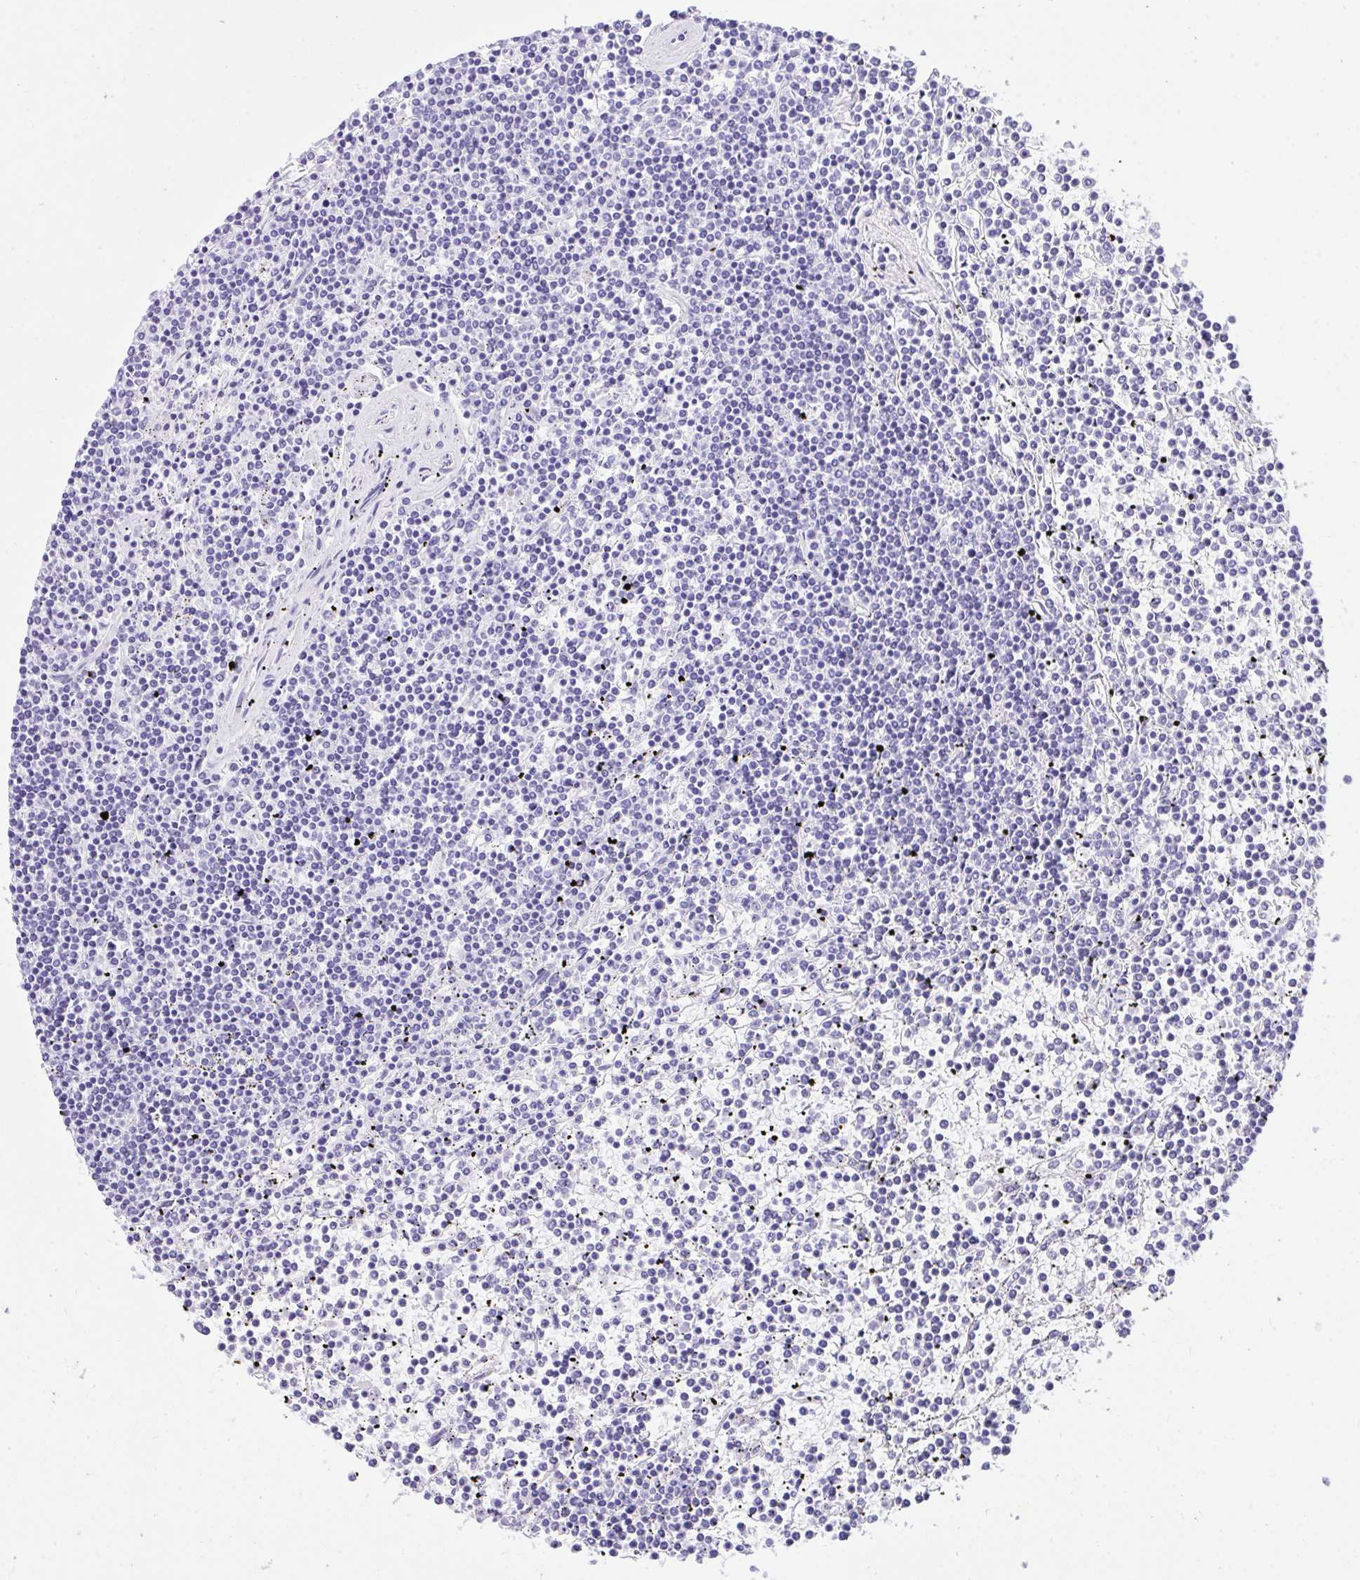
{"staining": {"intensity": "negative", "quantity": "none", "location": "none"}, "tissue": "lymphoma", "cell_type": "Tumor cells", "image_type": "cancer", "snomed": [{"axis": "morphology", "description": "Malignant lymphoma, non-Hodgkin's type, Low grade"}, {"axis": "topography", "description": "Spleen"}], "caption": "A photomicrograph of human lymphoma is negative for staining in tumor cells. The staining was performed using DAB to visualize the protein expression in brown, while the nuclei were stained in blue with hematoxylin (Magnification: 20x).", "gene": "TLN2", "patient": {"sex": "female", "age": 19}}